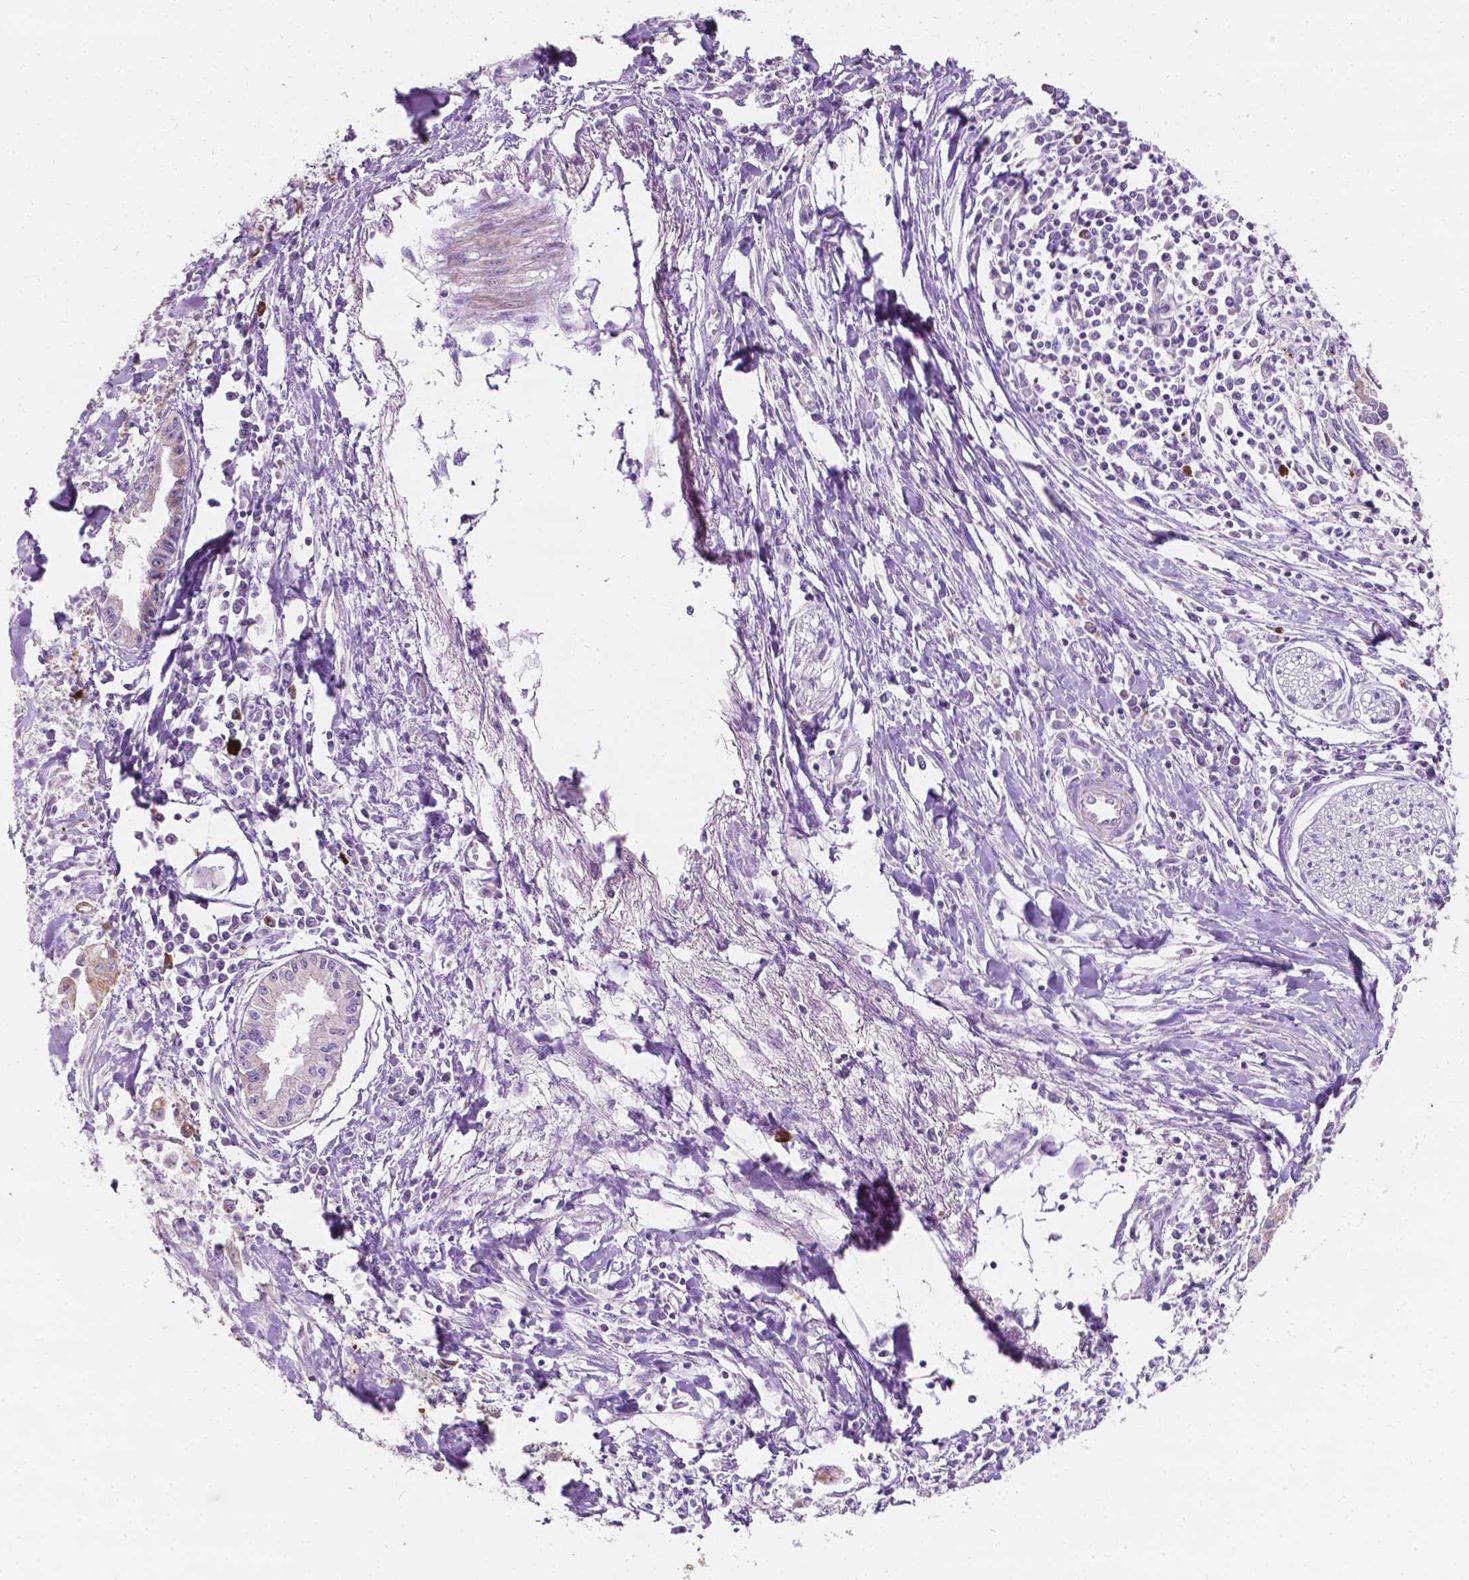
{"staining": {"intensity": "weak", "quantity": "<25%", "location": "cytoplasmic/membranous"}, "tissue": "pancreatic cancer", "cell_type": "Tumor cells", "image_type": "cancer", "snomed": [{"axis": "morphology", "description": "Adenocarcinoma, NOS"}, {"axis": "topography", "description": "Pancreas"}], "caption": "Immunohistochemical staining of human pancreatic adenocarcinoma demonstrates no significant positivity in tumor cells.", "gene": "NOS1AP", "patient": {"sex": "male", "age": 72}}